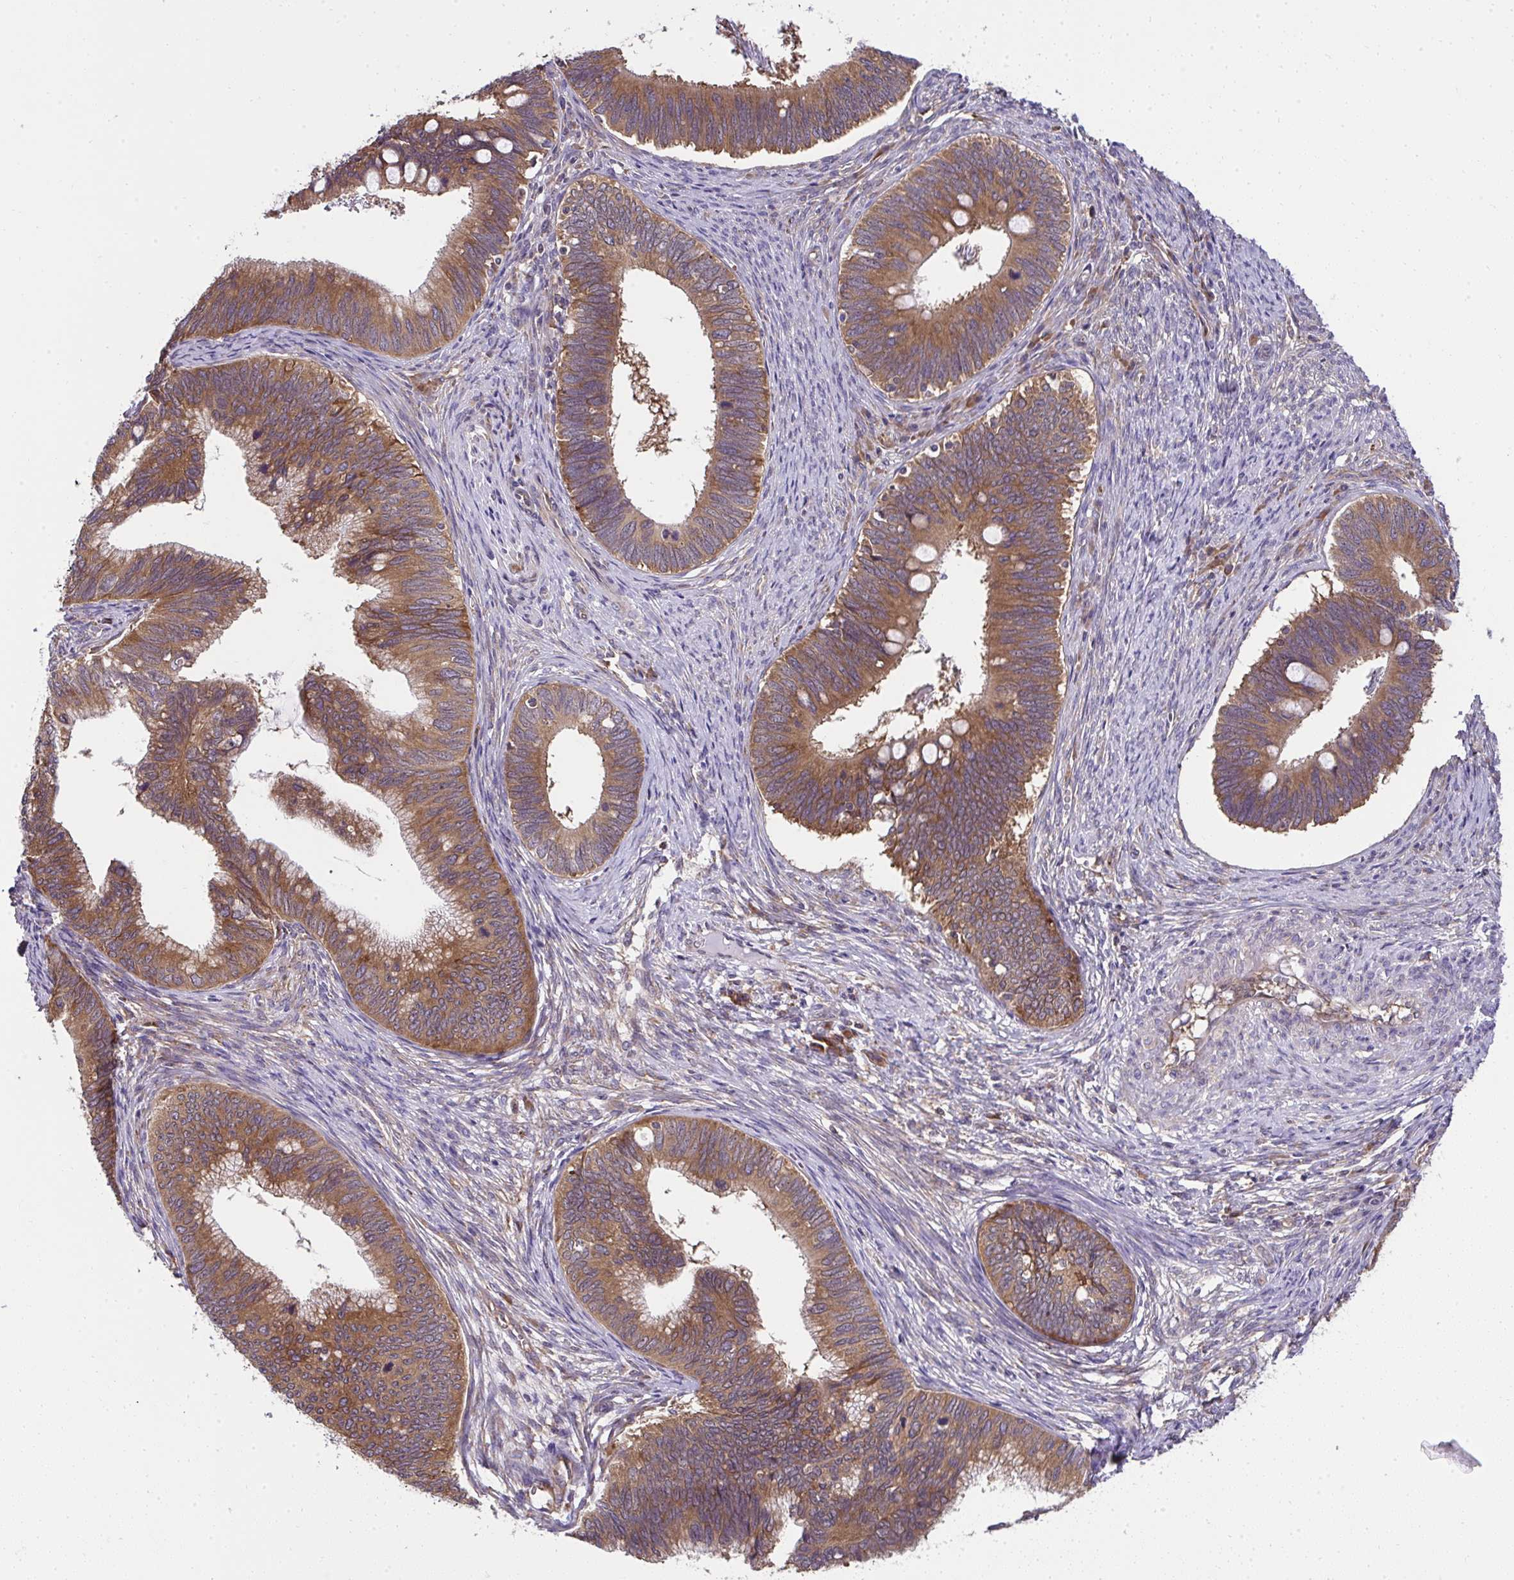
{"staining": {"intensity": "moderate", "quantity": ">75%", "location": "cytoplasmic/membranous"}, "tissue": "cervical cancer", "cell_type": "Tumor cells", "image_type": "cancer", "snomed": [{"axis": "morphology", "description": "Adenocarcinoma, NOS"}, {"axis": "topography", "description": "Cervix"}], "caption": "Cervical adenocarcinoma stained with a brown dye displays moderate cytoplasmic/membranous positive positivity in approximately >75% of tumor cells.", "gene": "RPS7", "patient": {"sex": "female", "age": 42}}